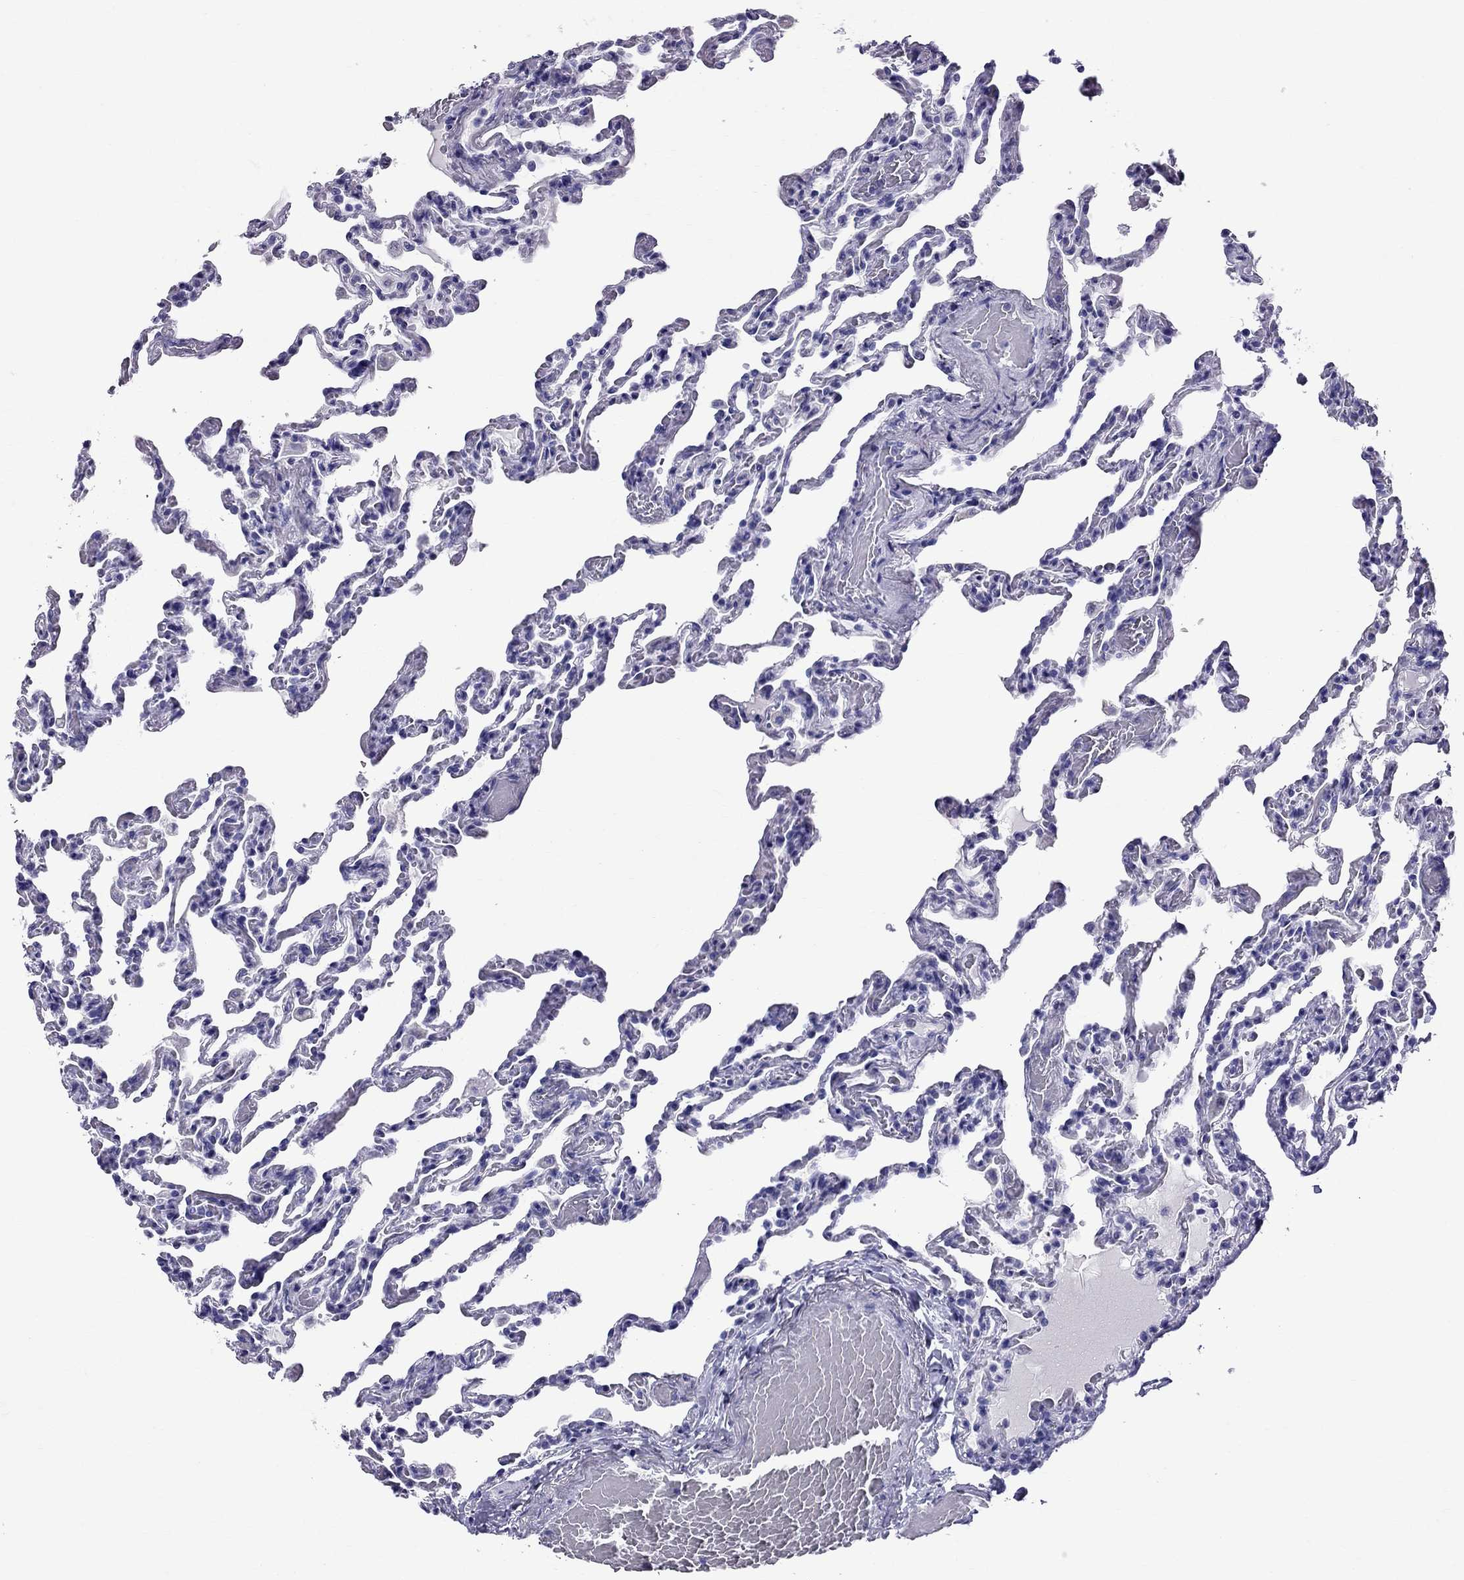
{"staining": {"intensity": "negative", "quantity": "none", "location": "none"}, "tissue": "lung", "cell_type": "Alveolar cells", "image_type": "normal", "snomed": [{"axis": "morphology", "description": "Normal tissue, NOS"}, {"axis": "topography", "description": "Lung"}], "caption": "Immunohistochemistry (IHC) of unremarkable lung exhibits no expression in alveolar cells.", "gene": "TTLL13", "patient": {"sex": "female", "age": 43}}